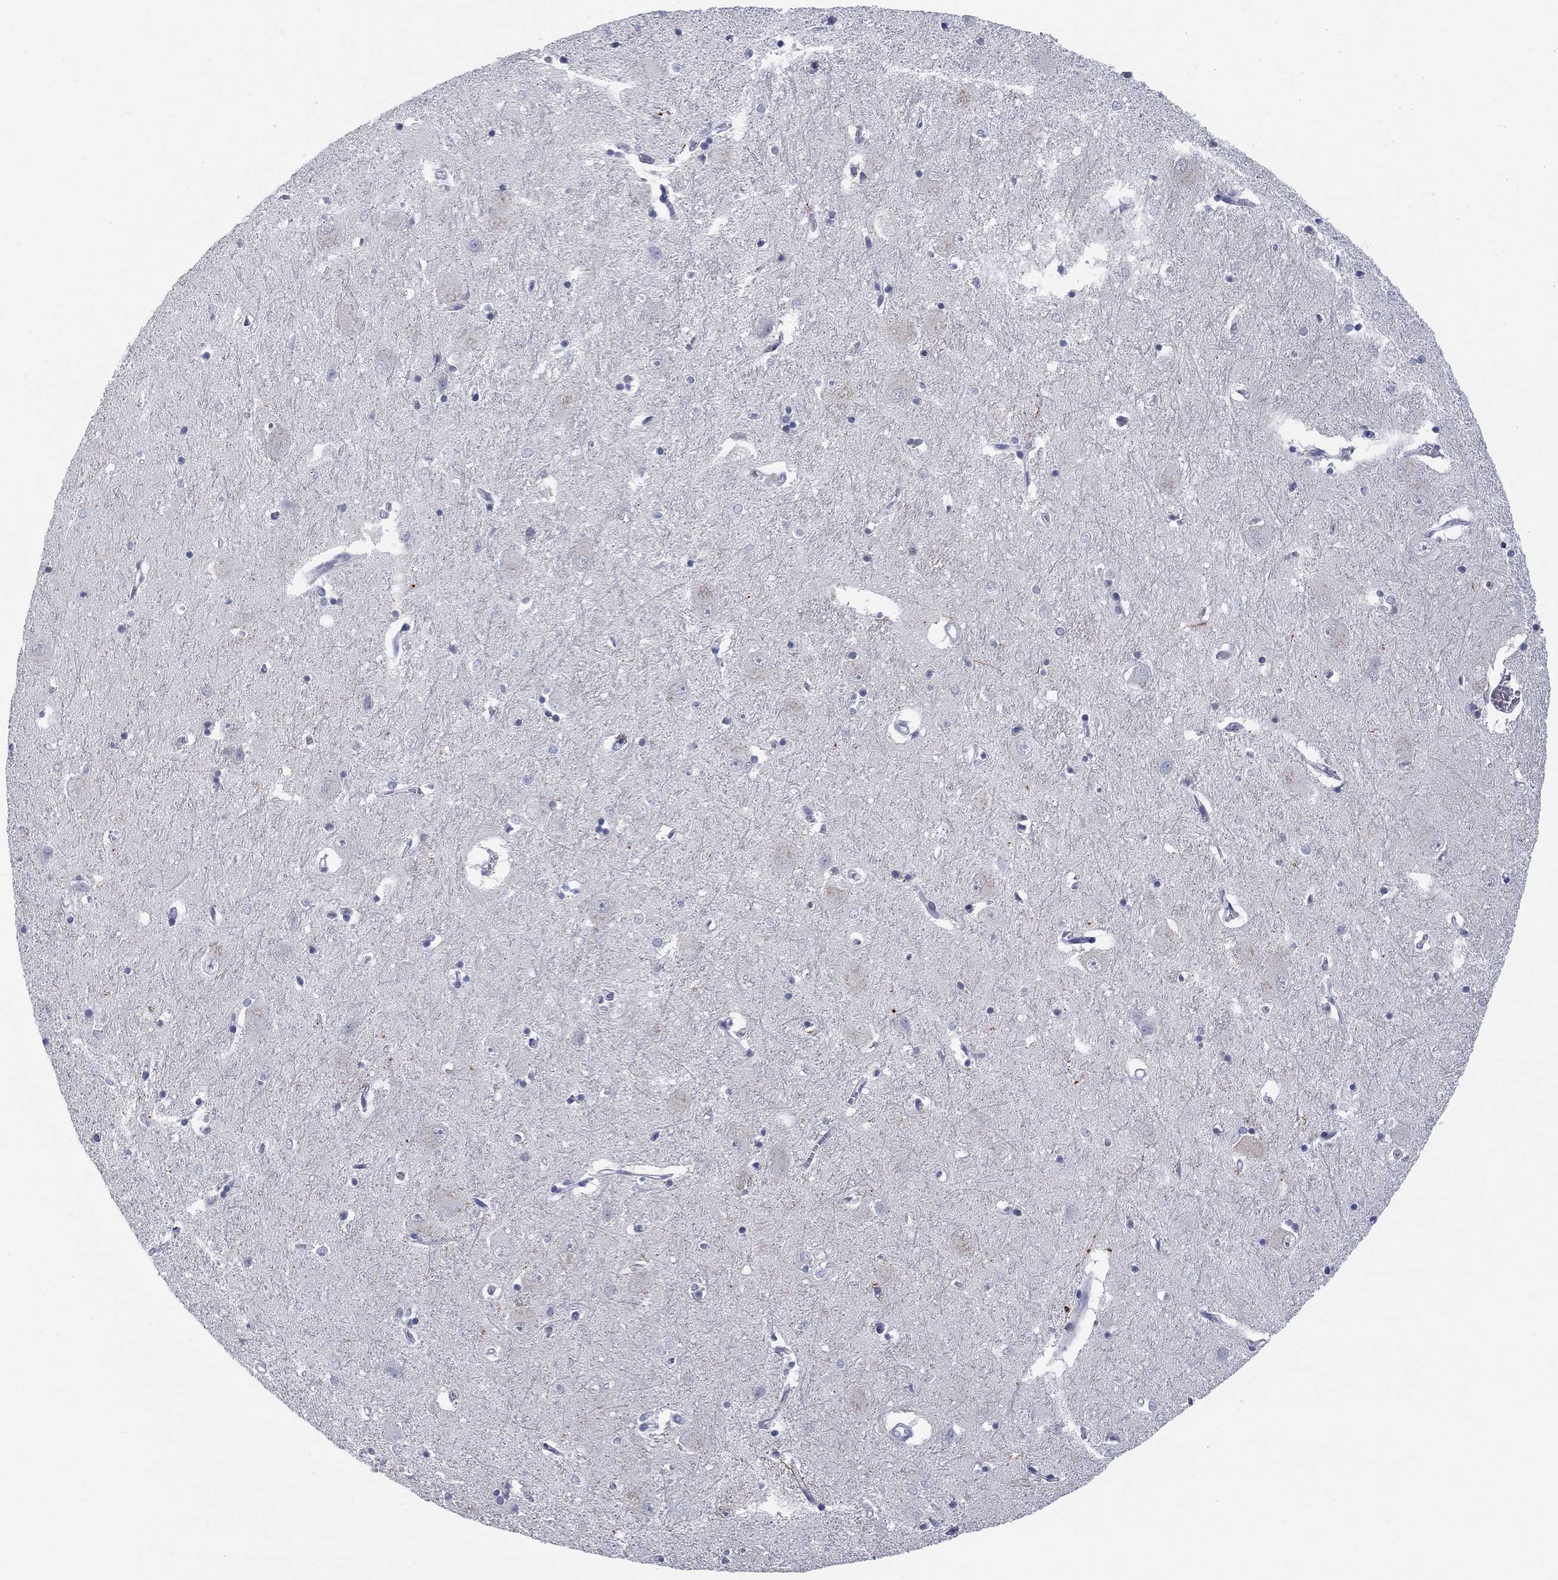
{"staining": {"intensity": "negative", "quantity": "none", "location": "none"}, "tissue": "caudate", "cell_type": "Glial cells", "image_type": "normal", "snomed": [{"axis": "morphology", "description": "Normal tissue, NOS"}, {"axis": "topography", "description": "Lateral ventricle wall"}], "caption": "Glial cells are negative for brown protein staining in unremarkable caudate. Nuclei are stained in blue.", "gene": "CALB1", "patient": {"sex": "male", "age": 54}}